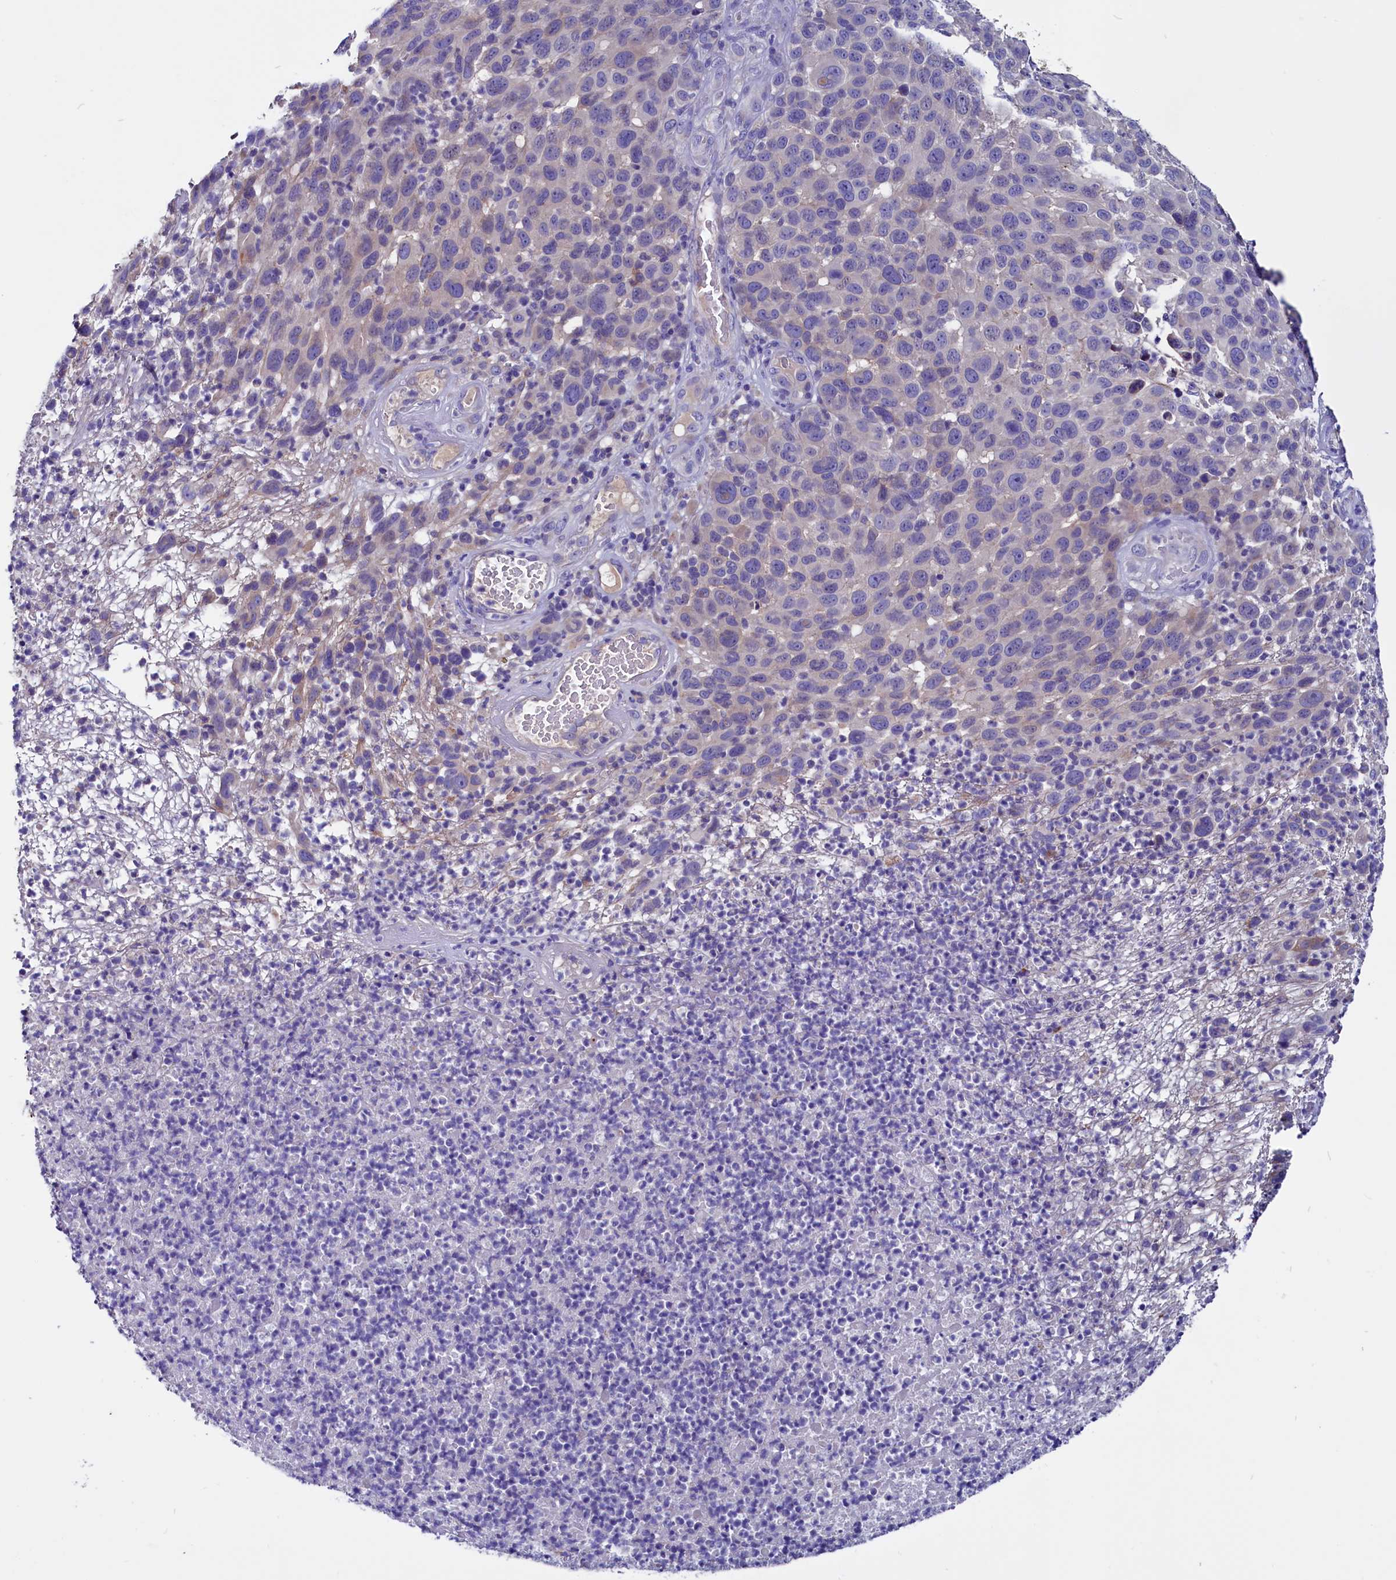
{"staining": {"intensity": "negative", "quantity": "none", "location": "none"}, "tissue": "melanoma", "cell_type": "Tumor cells", "image_type": "cancer", "snomed": [{"axis": "morphology", "description": "Malignant melanoma, NOS"}, {"axis": "topography", "description": "Skin"}], "caption": "Immunohistochemistry (IHC) of malignant melanoma demonstrates no expression in tumor cells.", "gene": "CCBE1", "patient": {"sex": "male", "age": 49}}